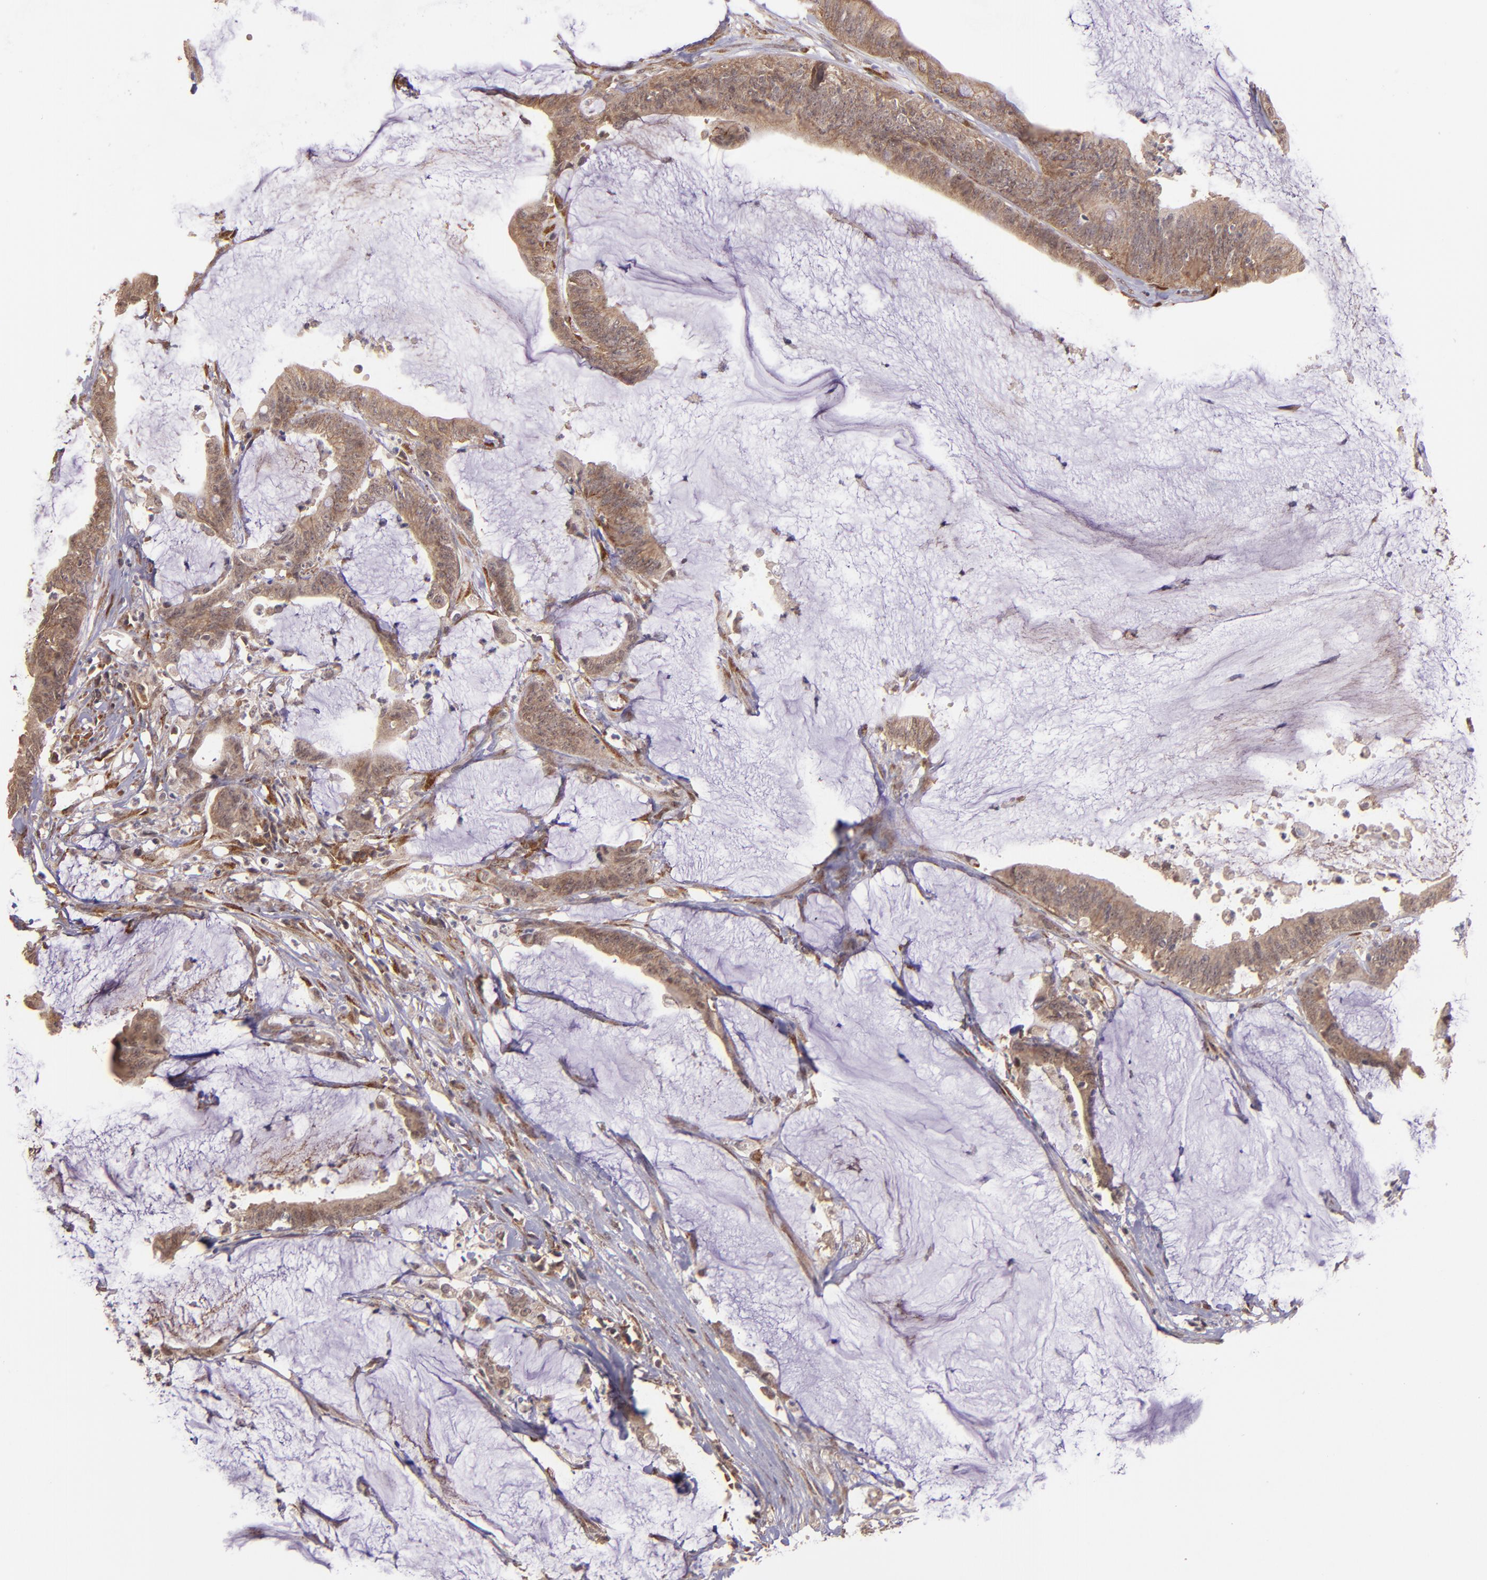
{"staining": {"intensity": "moderate", "quantity": ">75%", "location": "cytoplasmic/membranous"}, "tissue": "colorectal cancer", "cell_type": "Tumor cells", "image_type": "cancer", "snomed": [{"axis": "morphology", "description": "Adenocarcinoma, NOS"}, {"axis": "topography", "description": "Rectum"}], "caption": "Immunohistochemical staining of adenocarcinoma (colorectal) shows moderate cytoplasmic/membranous protein positivity in about >75% of tumor cells. The protein of interest is shown in brown color, while the nuclei are stained blue.", "gene": "TAF7L", "patient": {"sex": "female", "age": 66}}